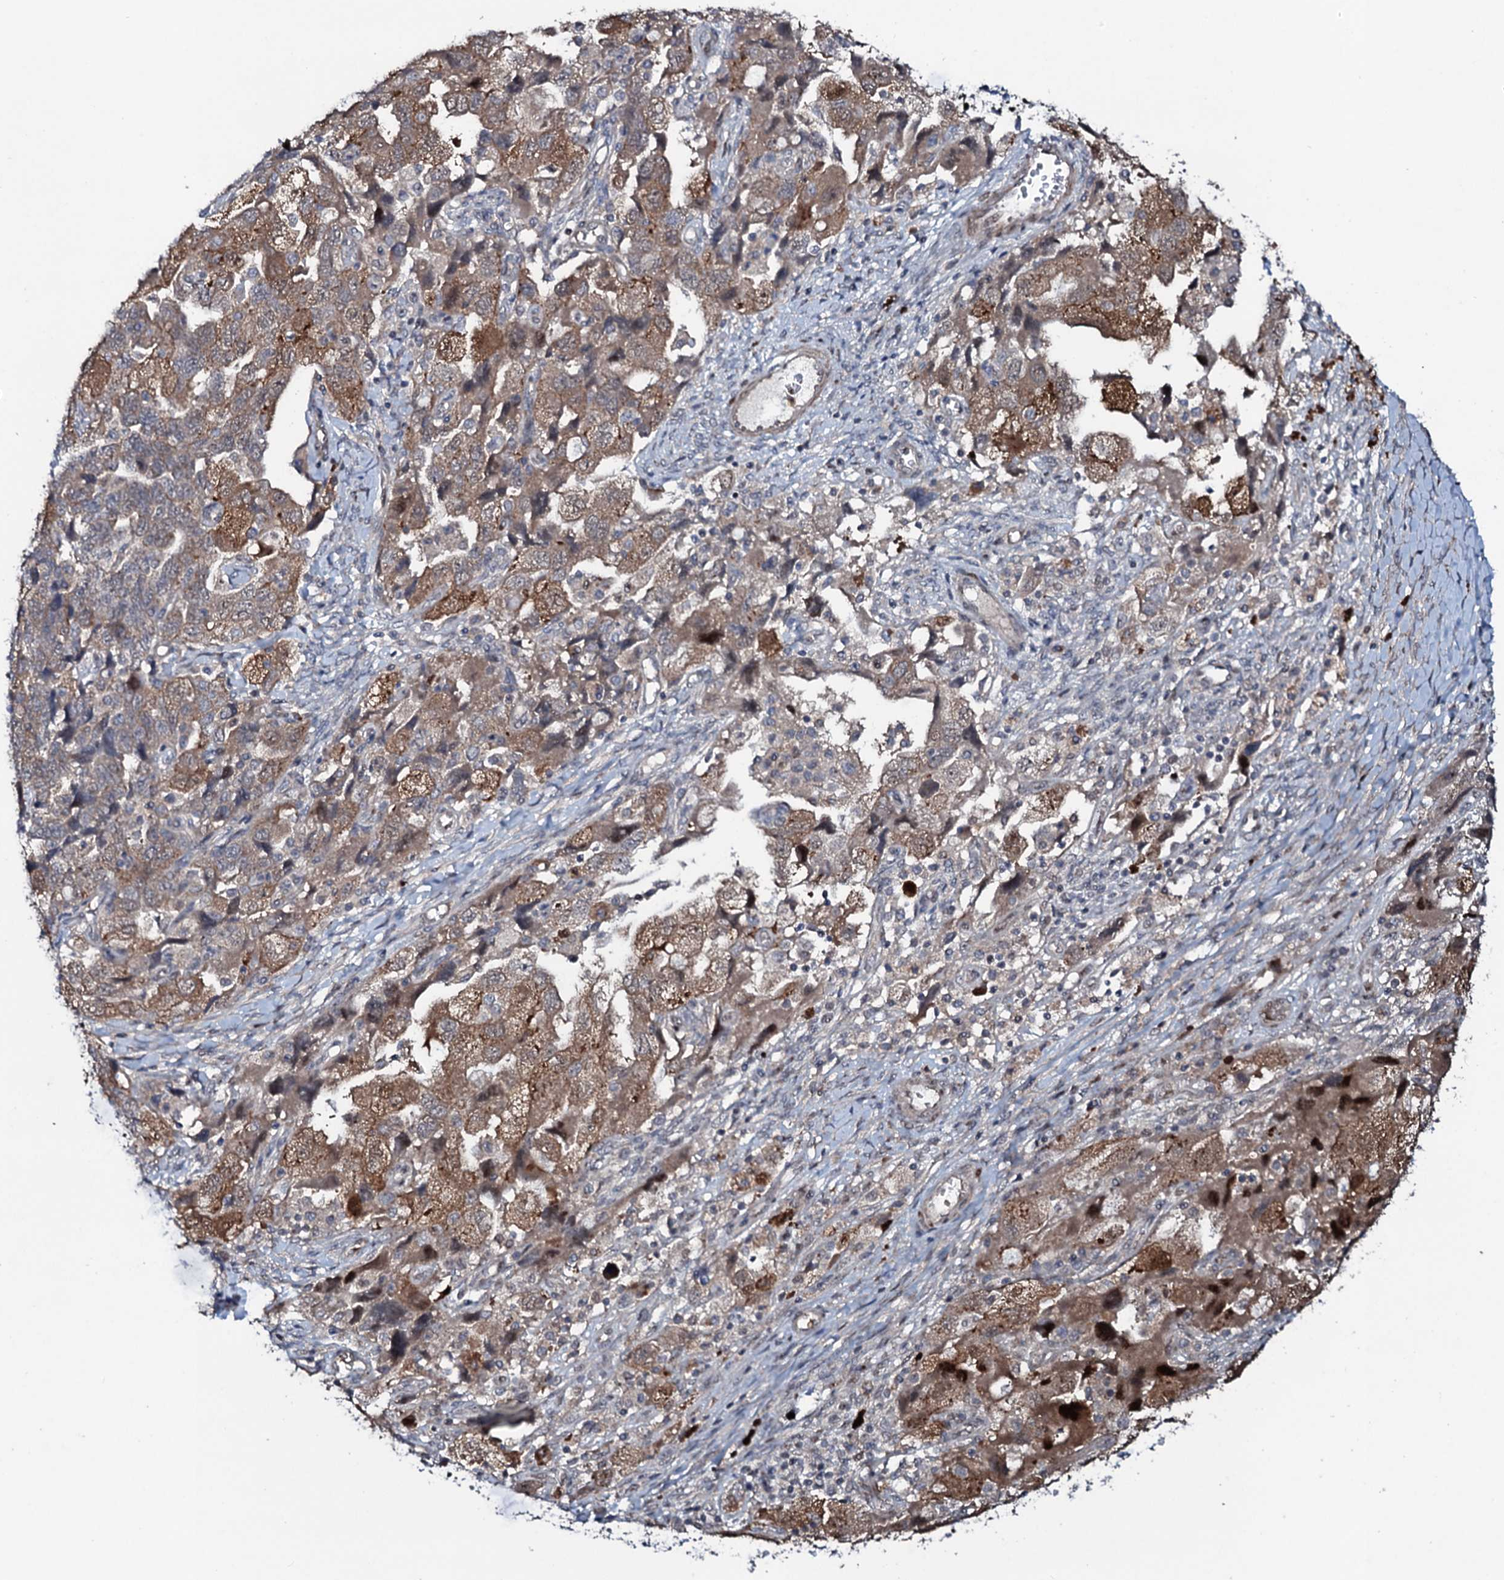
{"staining": {"intensity": "strong", "quantity": ">75%", "location": "cytoplasmic/membranous"}, "tissue": "ovarian cancer", "cell_type": "Tumor cells", "image_type": "cancer", "snomed": [{"axis": "morphology", "description": "Carcinoma, NOS"}, {"axis": "morphology", "description": "Cystadenocarcinoma, serous, NOS"}, {"axis": "topography", "description": "Ovary"}], "caption": "Ovarian serous cystadenocarcinoma was stained to show a protein in brown. There is high levels of strong cytoplasmic/membranous expression in about >75% of tumor cells.", "gene": "COG6", "patient": {"sex": "female", "age": 69}}